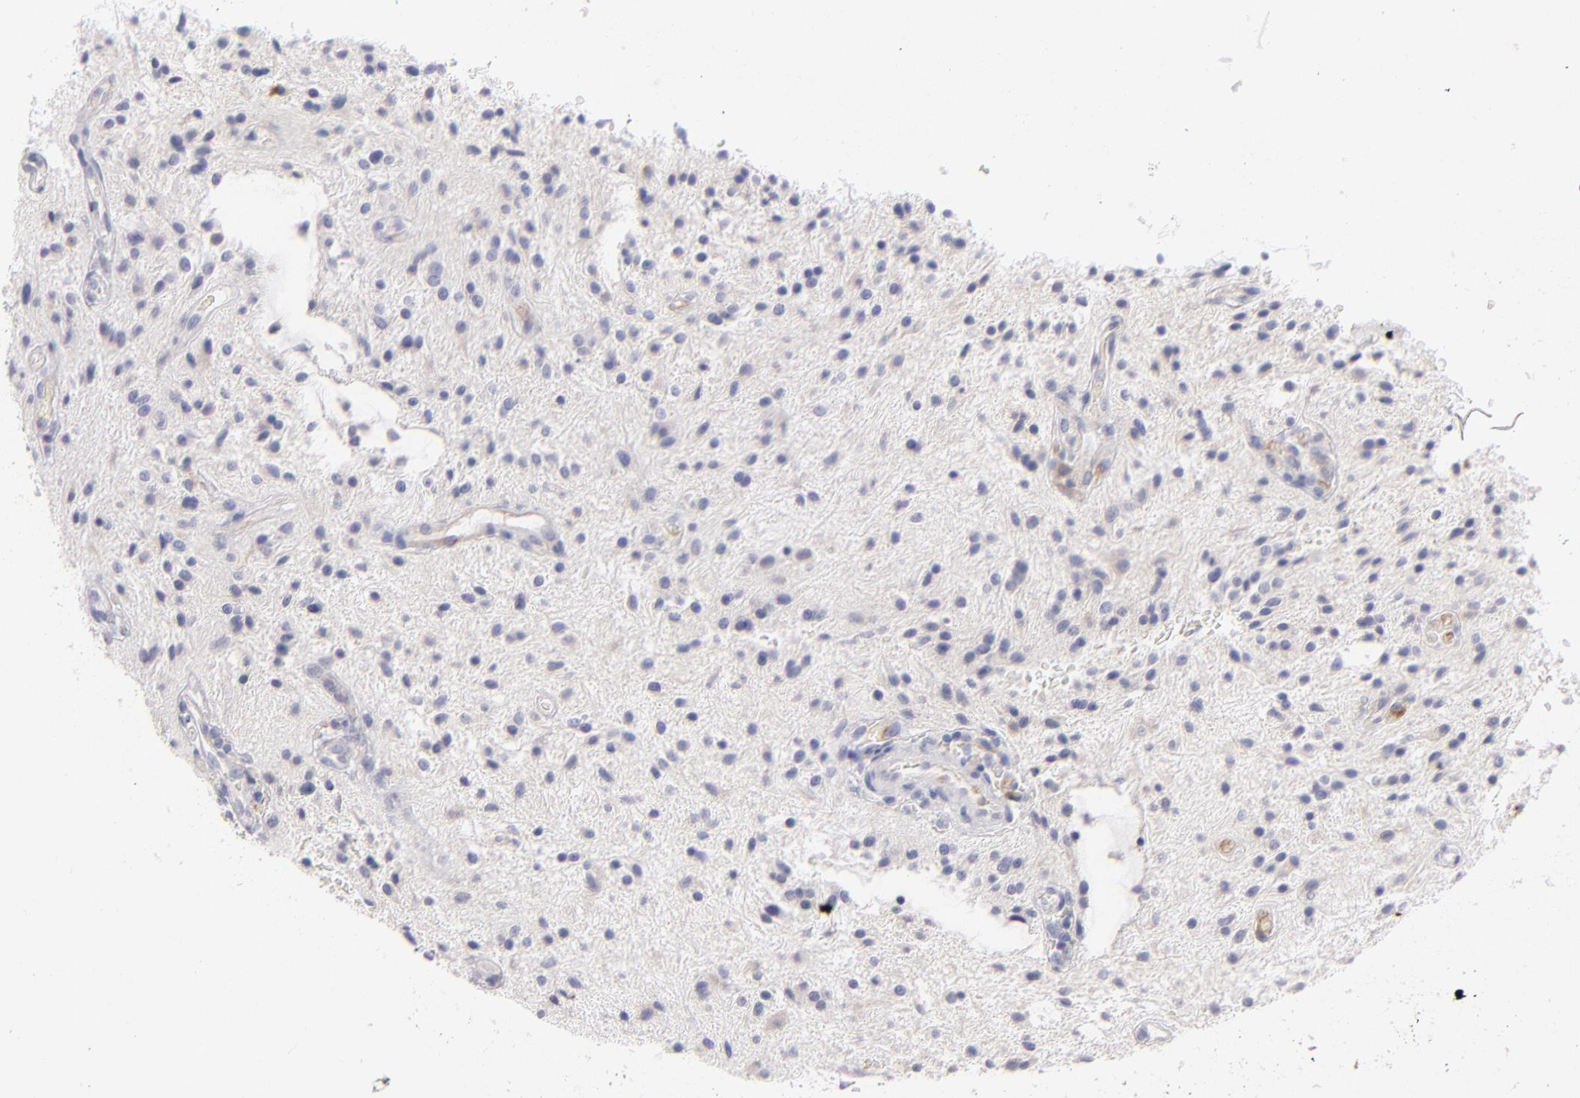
{"staining": {"intensity": "negative", "quantity": "none", "location": "none"}, "tissue": "glioma", "cell_type": "Tumor cells", "image_type": "cancer", "snomed": [{"axis": "morphology", "description": "Glioma, malignant, NOS"}, {"axis": "topography", "description": "Cerebellum"}], "caption": "Tumor cells show no significant protein staining in malignant glioma.", "gene": "PLVAP", "patient": {"sex": "female", "age": 10}}